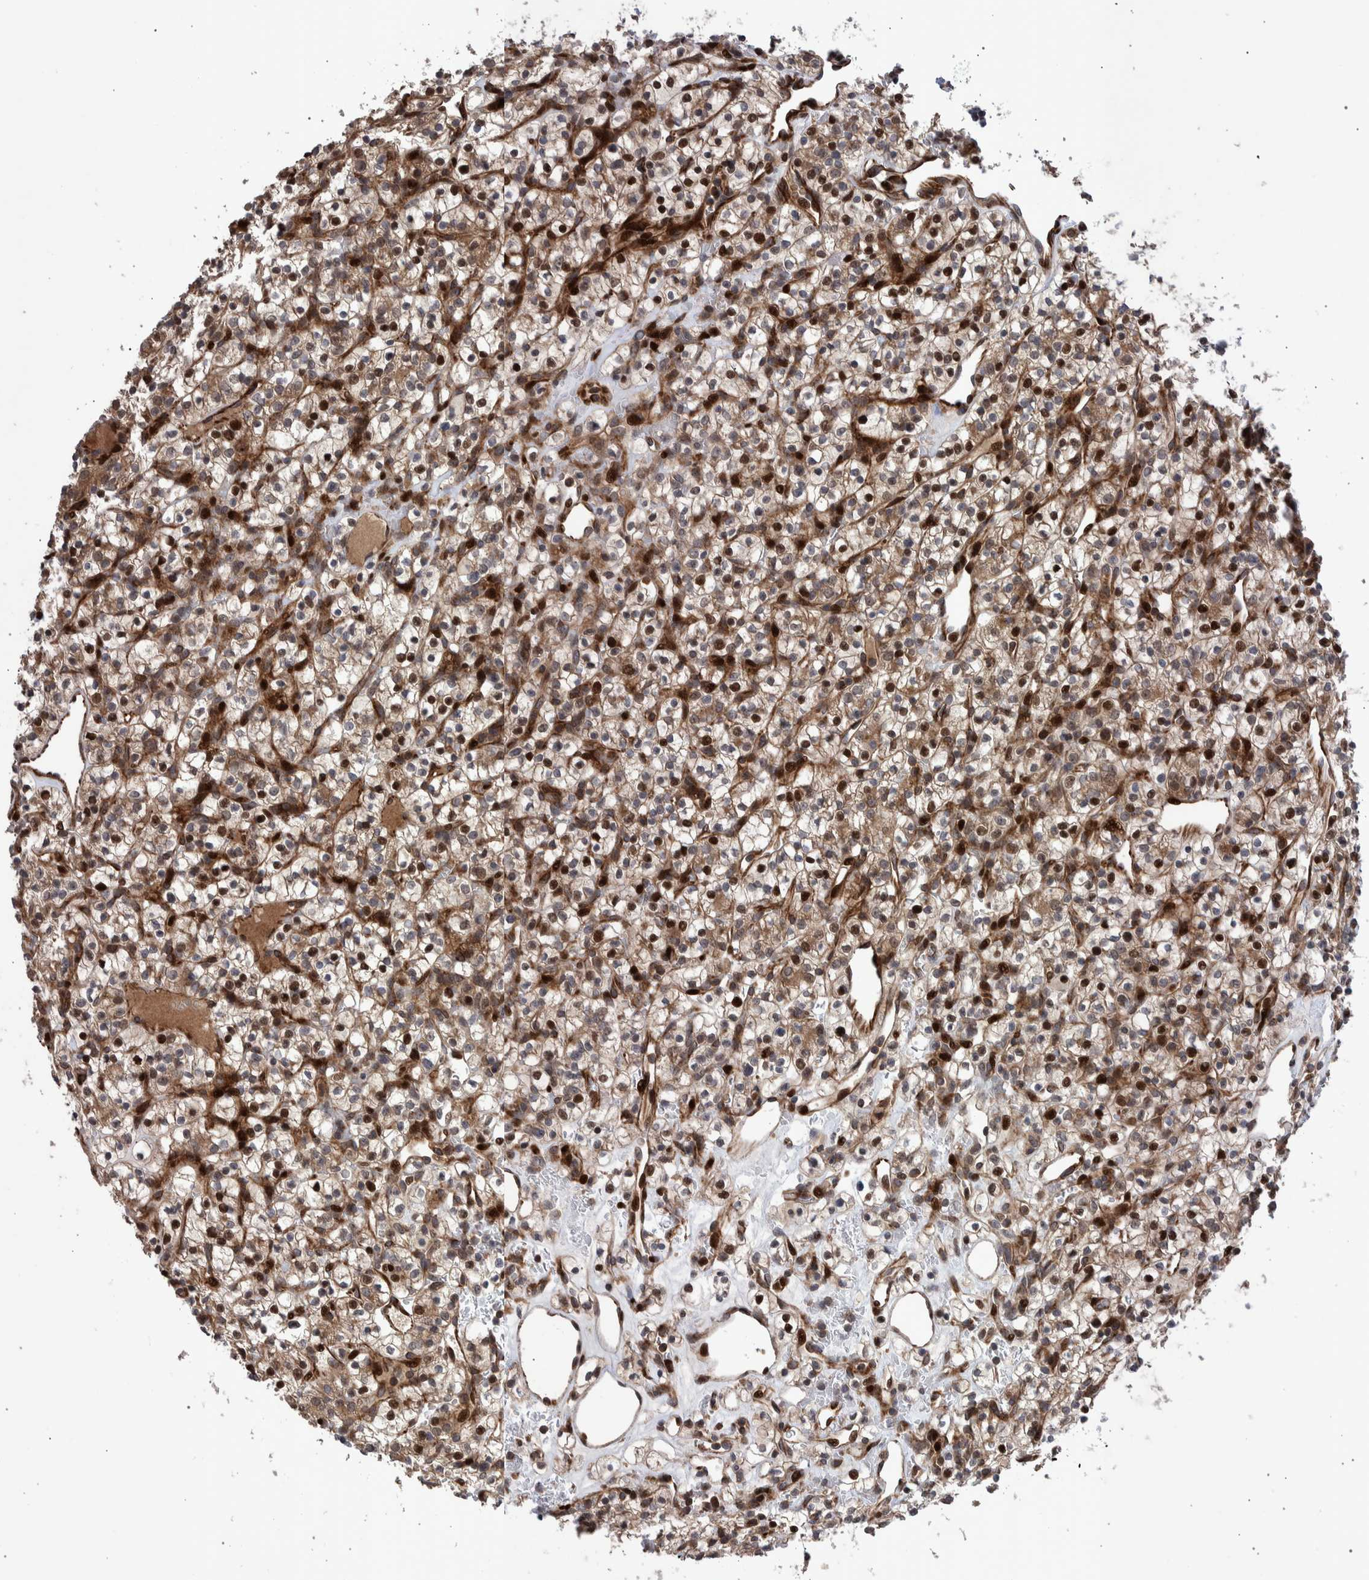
{"staining": {"intensity": "moderate", "quantity": ">75%", "location": "cytoplasmic/membranous,nuclear"}, "tissue": "renal cancer", "cell_type": "Tumor cells", "image_type": "cancer", "snomed": [{"axis": "morphology", "description": "Adenocarcinoma, NOS"}, {"axis": "topography", "description": "Kidney"}], "caption": "Tumor cells demonstrate medium levels of moderate cytoplasmic/membranous and nuclear staining in about >75% of cells in human adenocarcinoma (renal).", "gene": "SHISA6", "patient": {"sex": "female", "age": 57}}